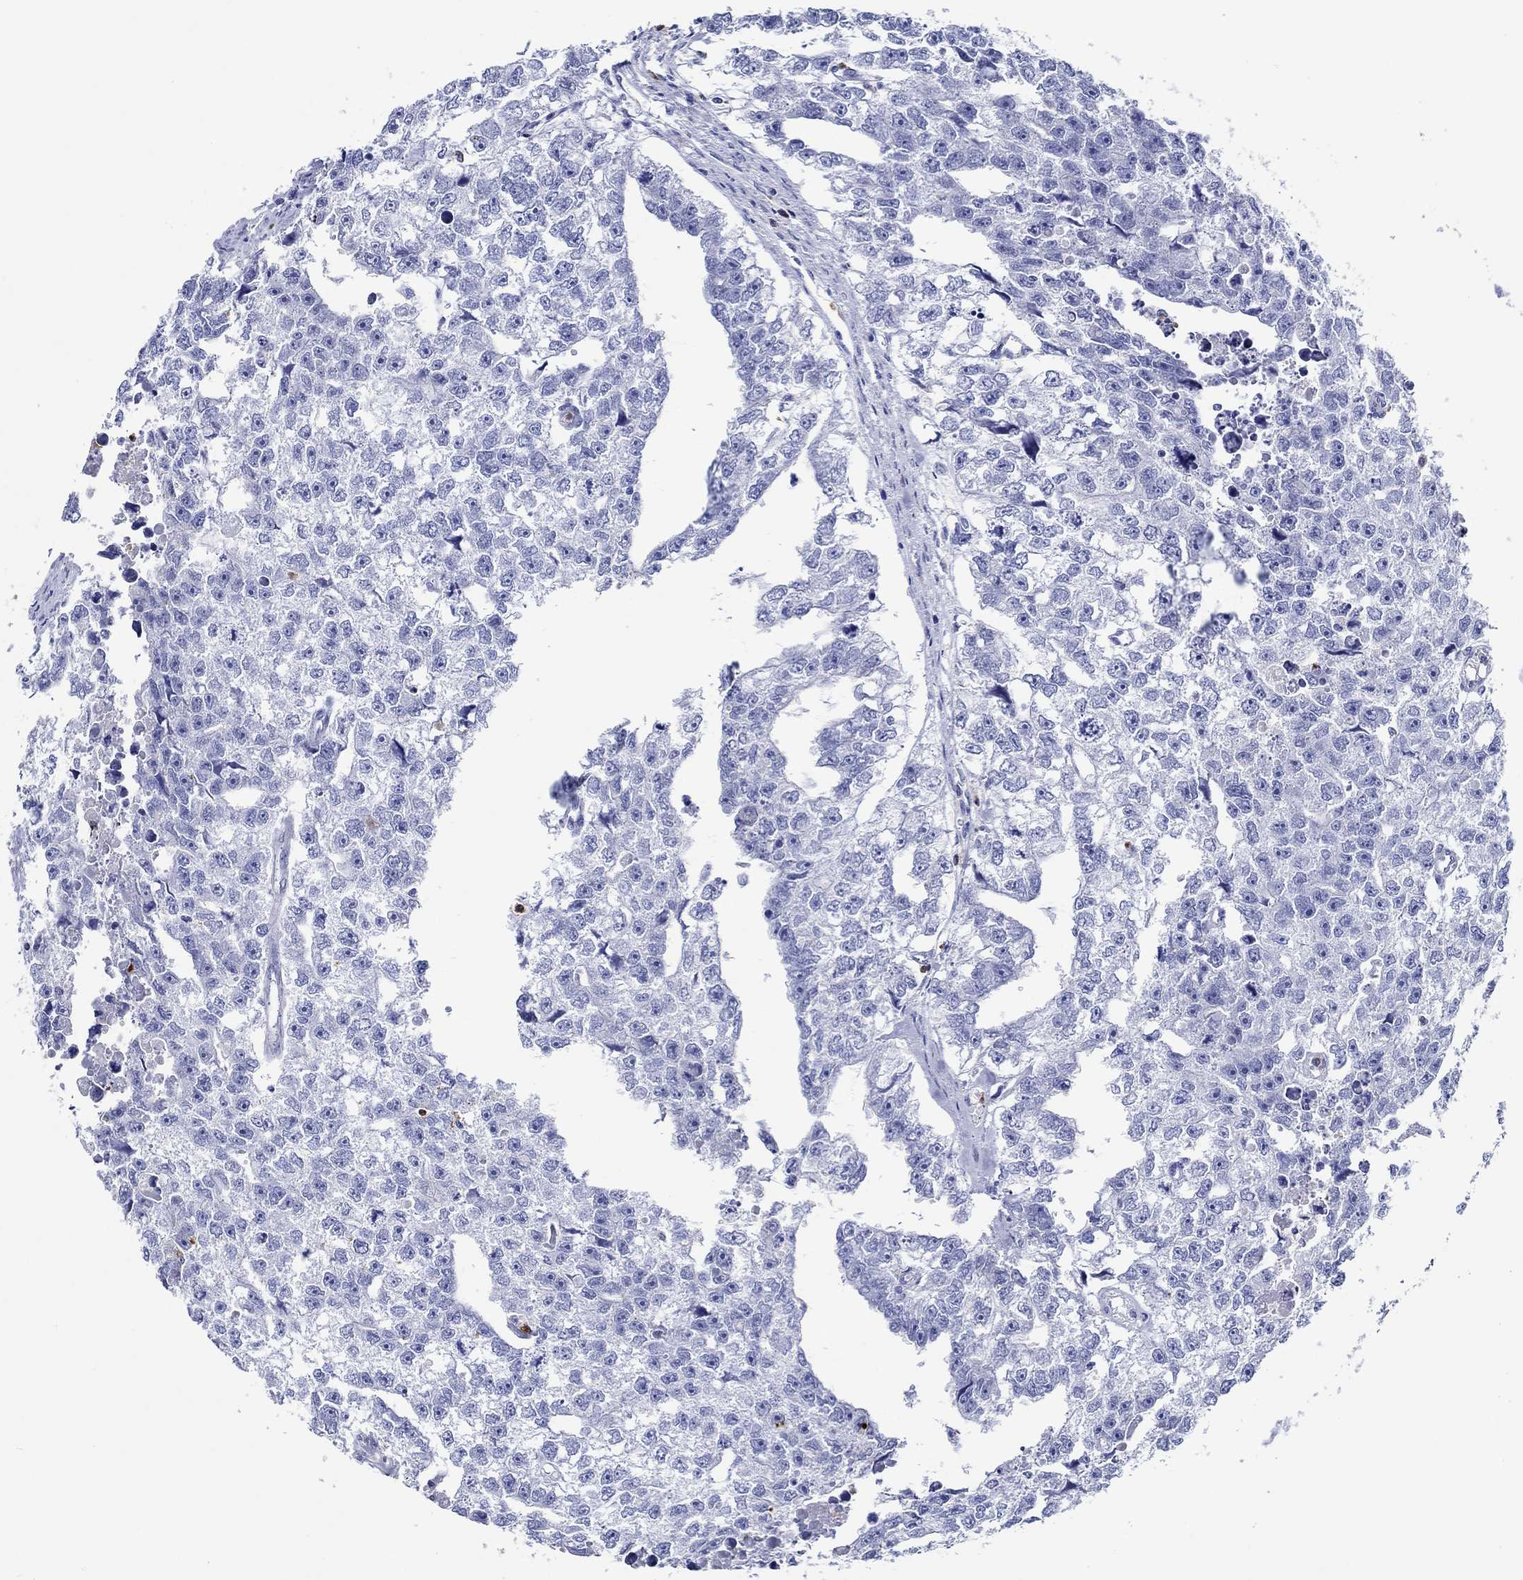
{"staining": {"intensity": "negative", "quantity": "none", "location": "none"}, "tissue": "testis cancer", "cell_type": "Tumor cells", "image_type": "cancer", "snomed": [{"axis": "morphology", "description": "Carcinoma, Embryonal, NOS"}, {"axis": "morphology", "description": "Teratoma, malignant, NOS"}, {"axis": "topography", "description": "Testis"}], "caption": "Tumor cells are negative for brown protein staining in testis cancer (teratoma (malignant)). The staining was performed using DAB (3,3'-diaminobenzidine) to visualize the protein expression in brown, while the nuclei were stained in blue with hematoxylin (Magnification: 20x).", "gene": "EPX", "patient": {"sex": "male", "age": 44}}